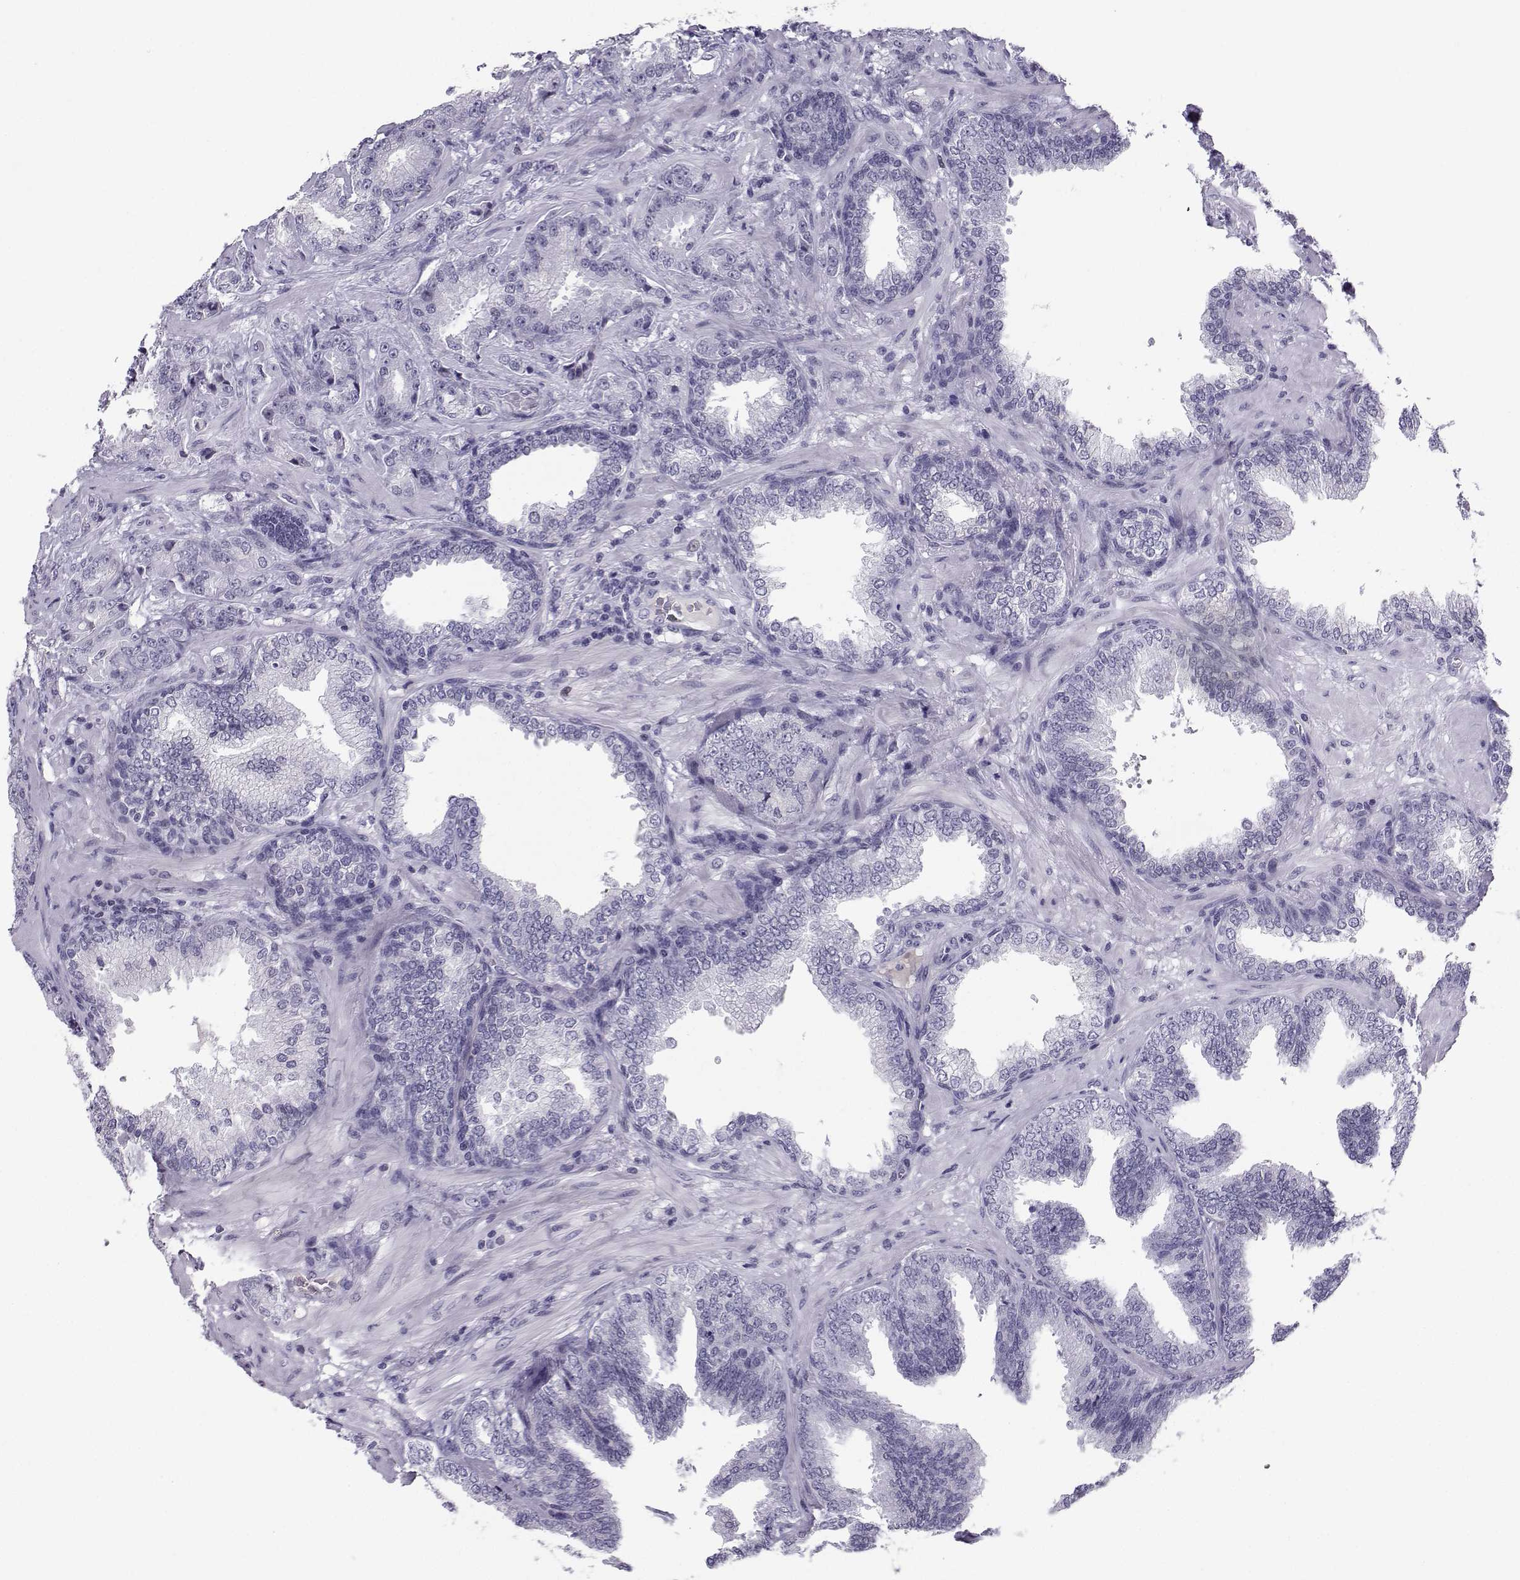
{"staining": {"intensity": "negative", "quantity": "none", "location": "none"}, "tissue": "prostate cancer", "cell_type": "Tumor cells", "image_type": "cancer", "snomed": [{"axis": "morphology", "description": "Adenocarcinoma, Low grade"}, {"axis": "topography", "description": "Prostate"}], "caption": "Tumor cells show no significant protein staining in low-grade adenocarcinoma (prostate). (DAB immunohistochemistry visualized using brightfield microscopy, high magnification).", "gene": "LHX1", "patient": {"sex": "male", "age": 68}}